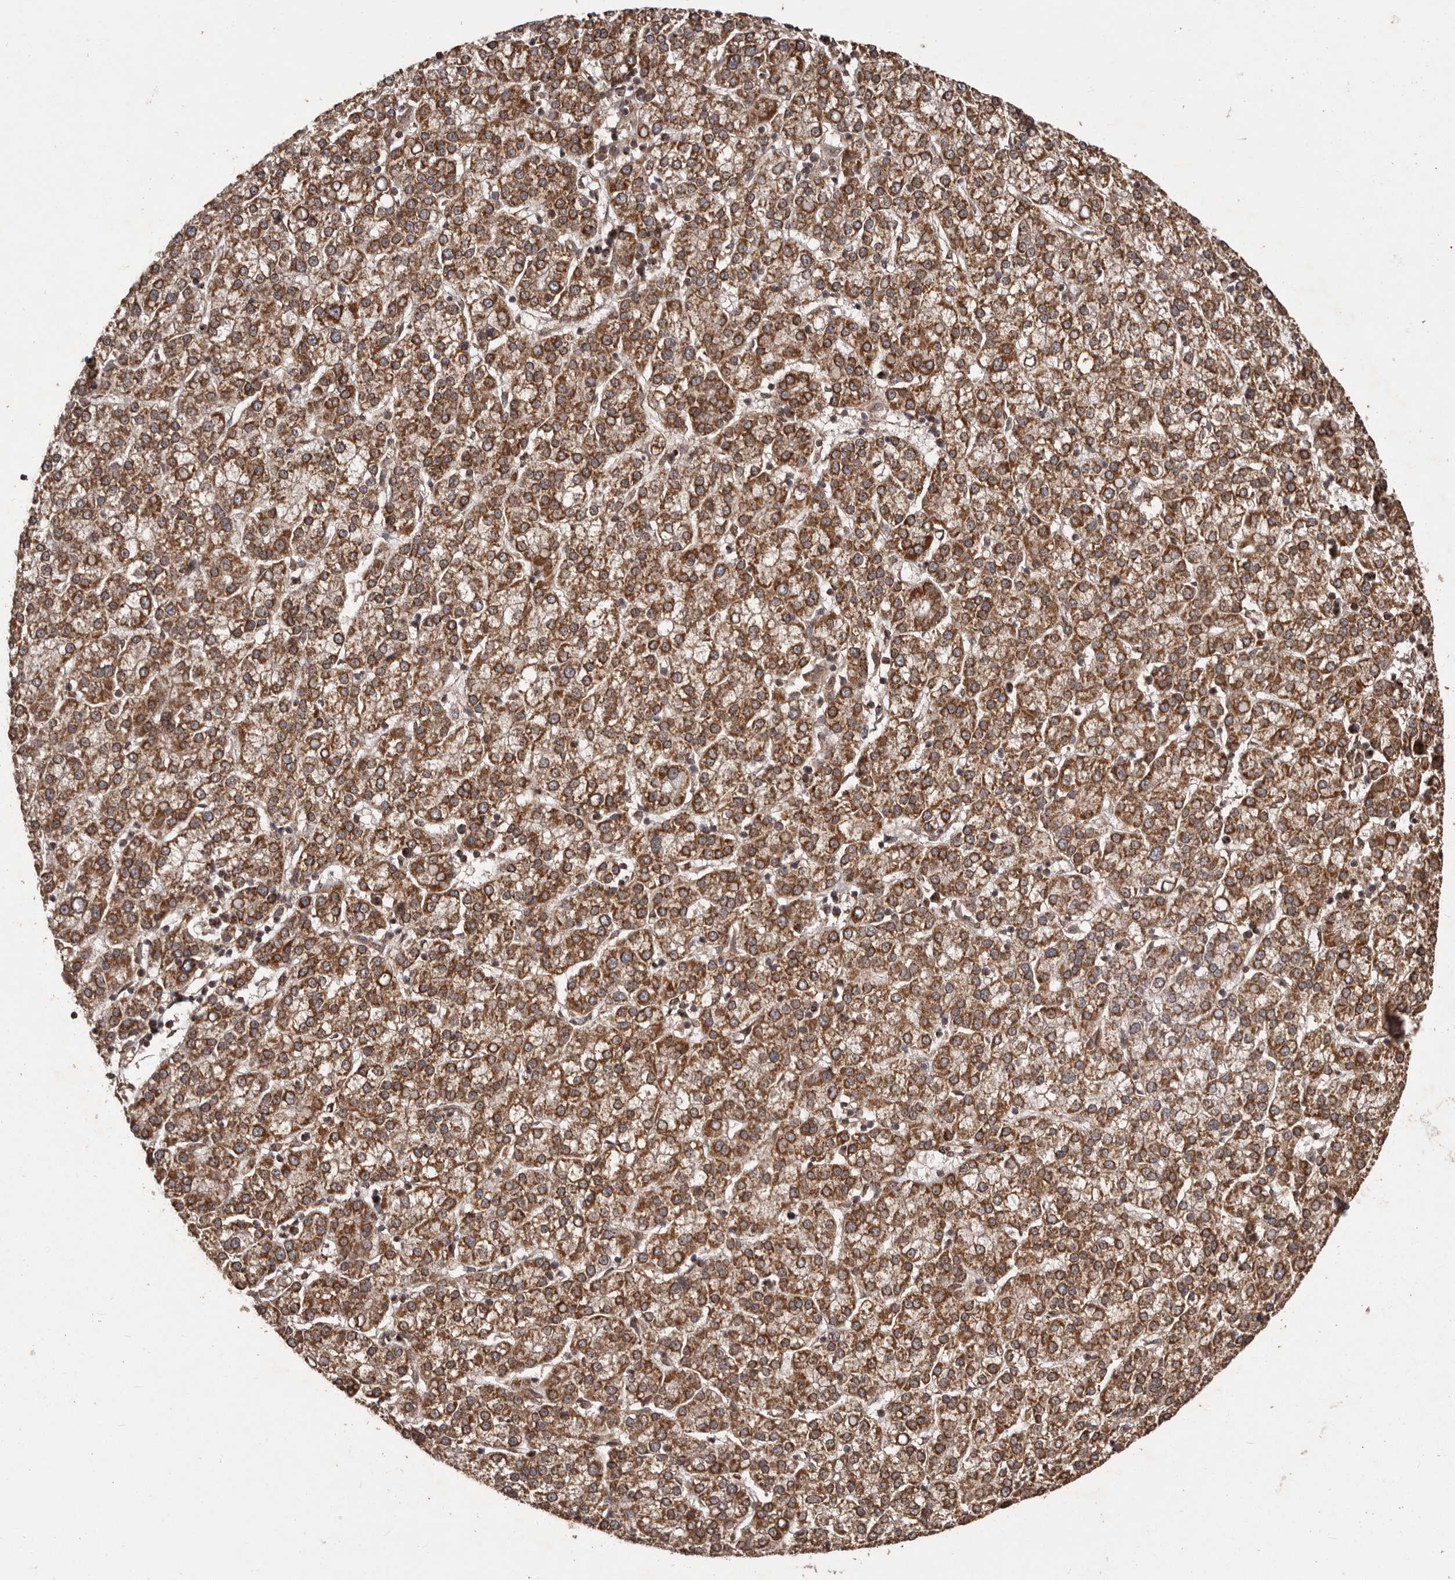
{"staining": {"intensity": "strong", "quantity": ">75%", "location": "cytoplasmic/membranous"}, "tissue": "liver cancer", "cell_type": "Tumor cells", "image_type": "cancer", "snomed": [{"axis": "morphology", "description": "Carcinoma, Hepatocellular, NOS"}, {"axis": "topography", "description": "Liver"}], "caption": "Strong cytoplasmic/membranous expression for a protein is appreciated in about >75% of tumor cells of hepatocellular carcinoma (liver) using immunohistochemistry (IHC).", "gene": "CHRM2", "patient": {"sex": "female", "age": 58}}